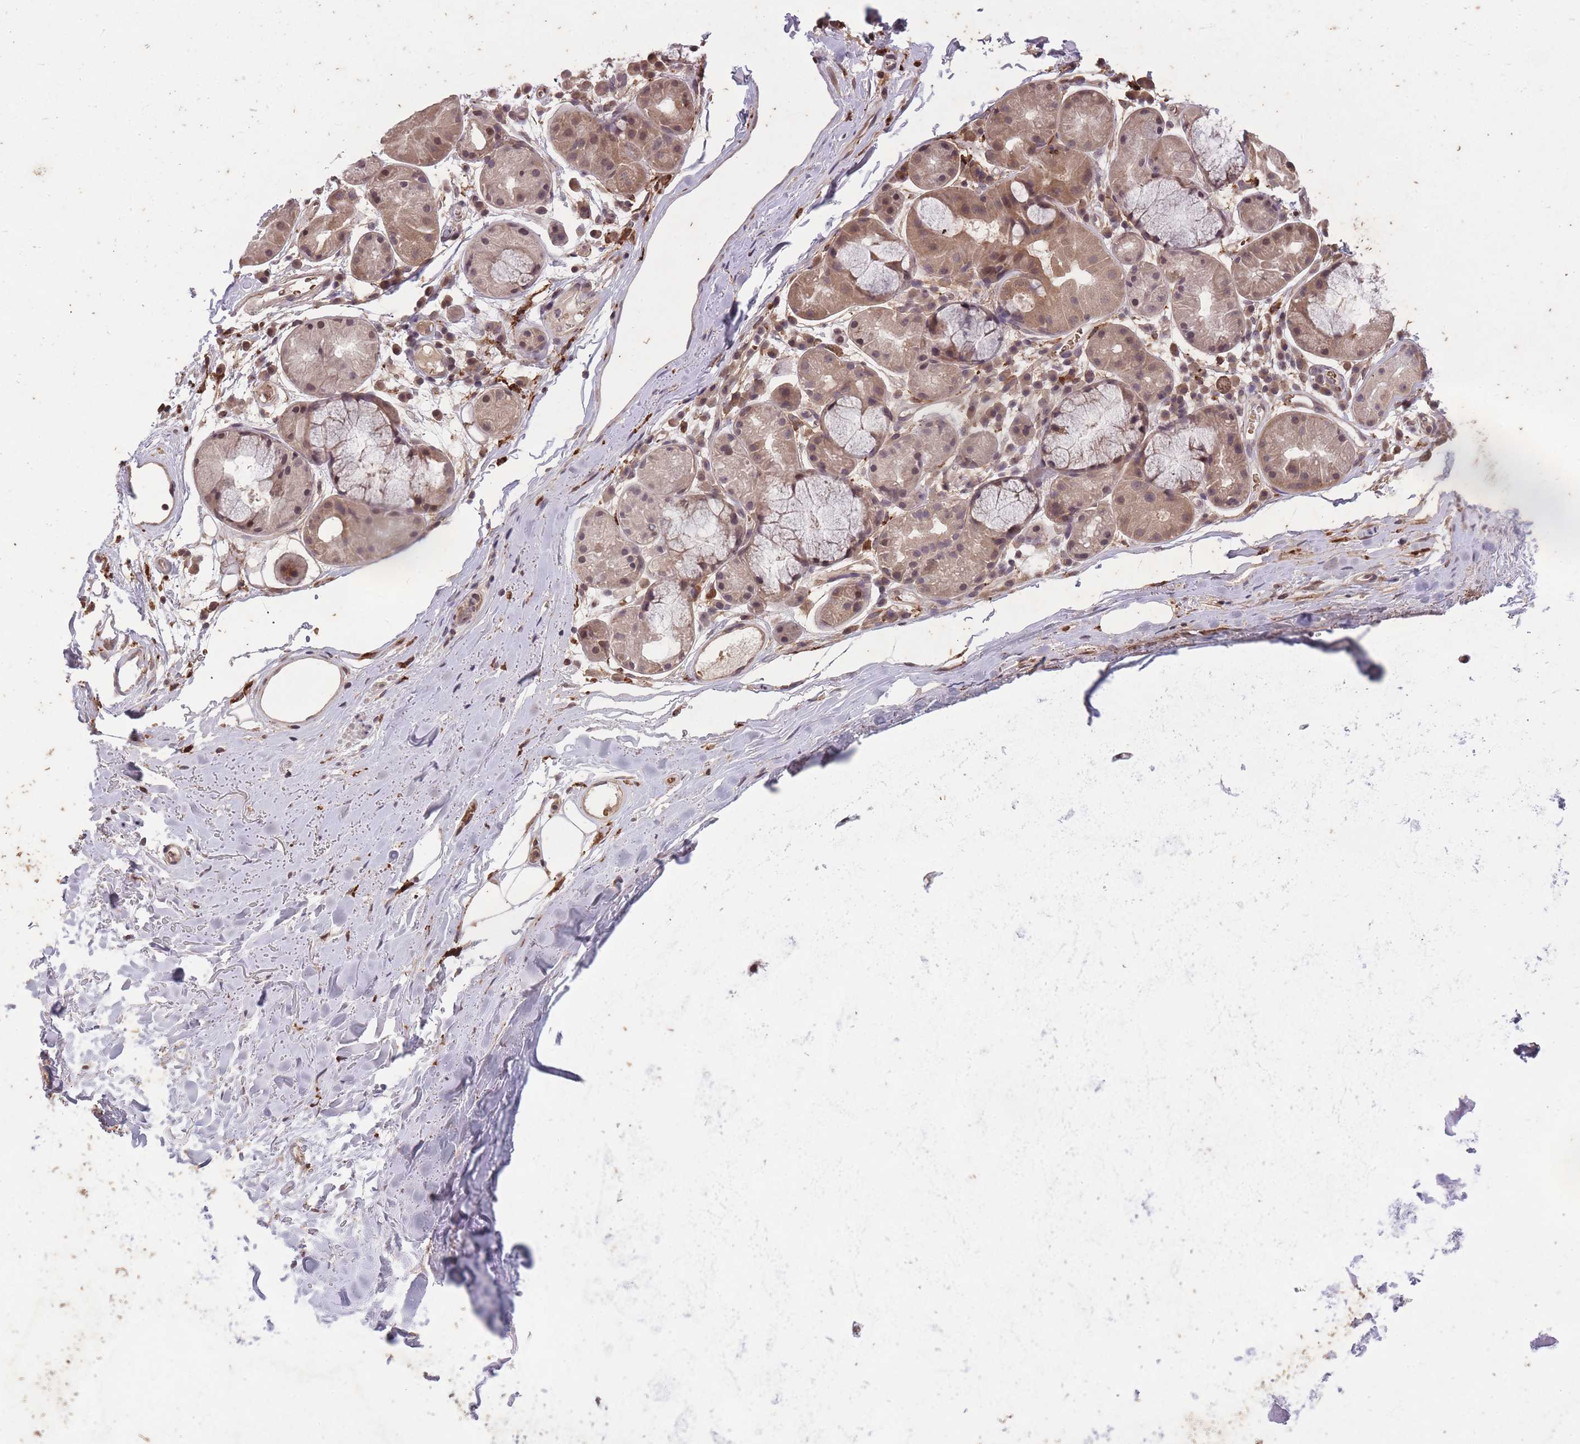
{"staining": {"intensity": "moderate", "quantity": "<25%", "location": "cytoplasmic/membranous"}, "tissue": "adipose tissue", "cell_type": "Adipocytes", "image_type": "normal", "snomed": [{"axis": "morphology", "description": "Normal tissue, NOS"}, {"axis": "topography", "description": "Cartilage tissue"}], "caption": "The immunohistochemical stain labels moderate cytoplasmic/membranous staining in adipocytes of benign adipose tissue. (DAB (3,3'-diaminobenzidine) = brown stain, brightfield microscopy at high magnification).", "gene": "GGT5", "patient": {"sex": "male", "age": 80}}